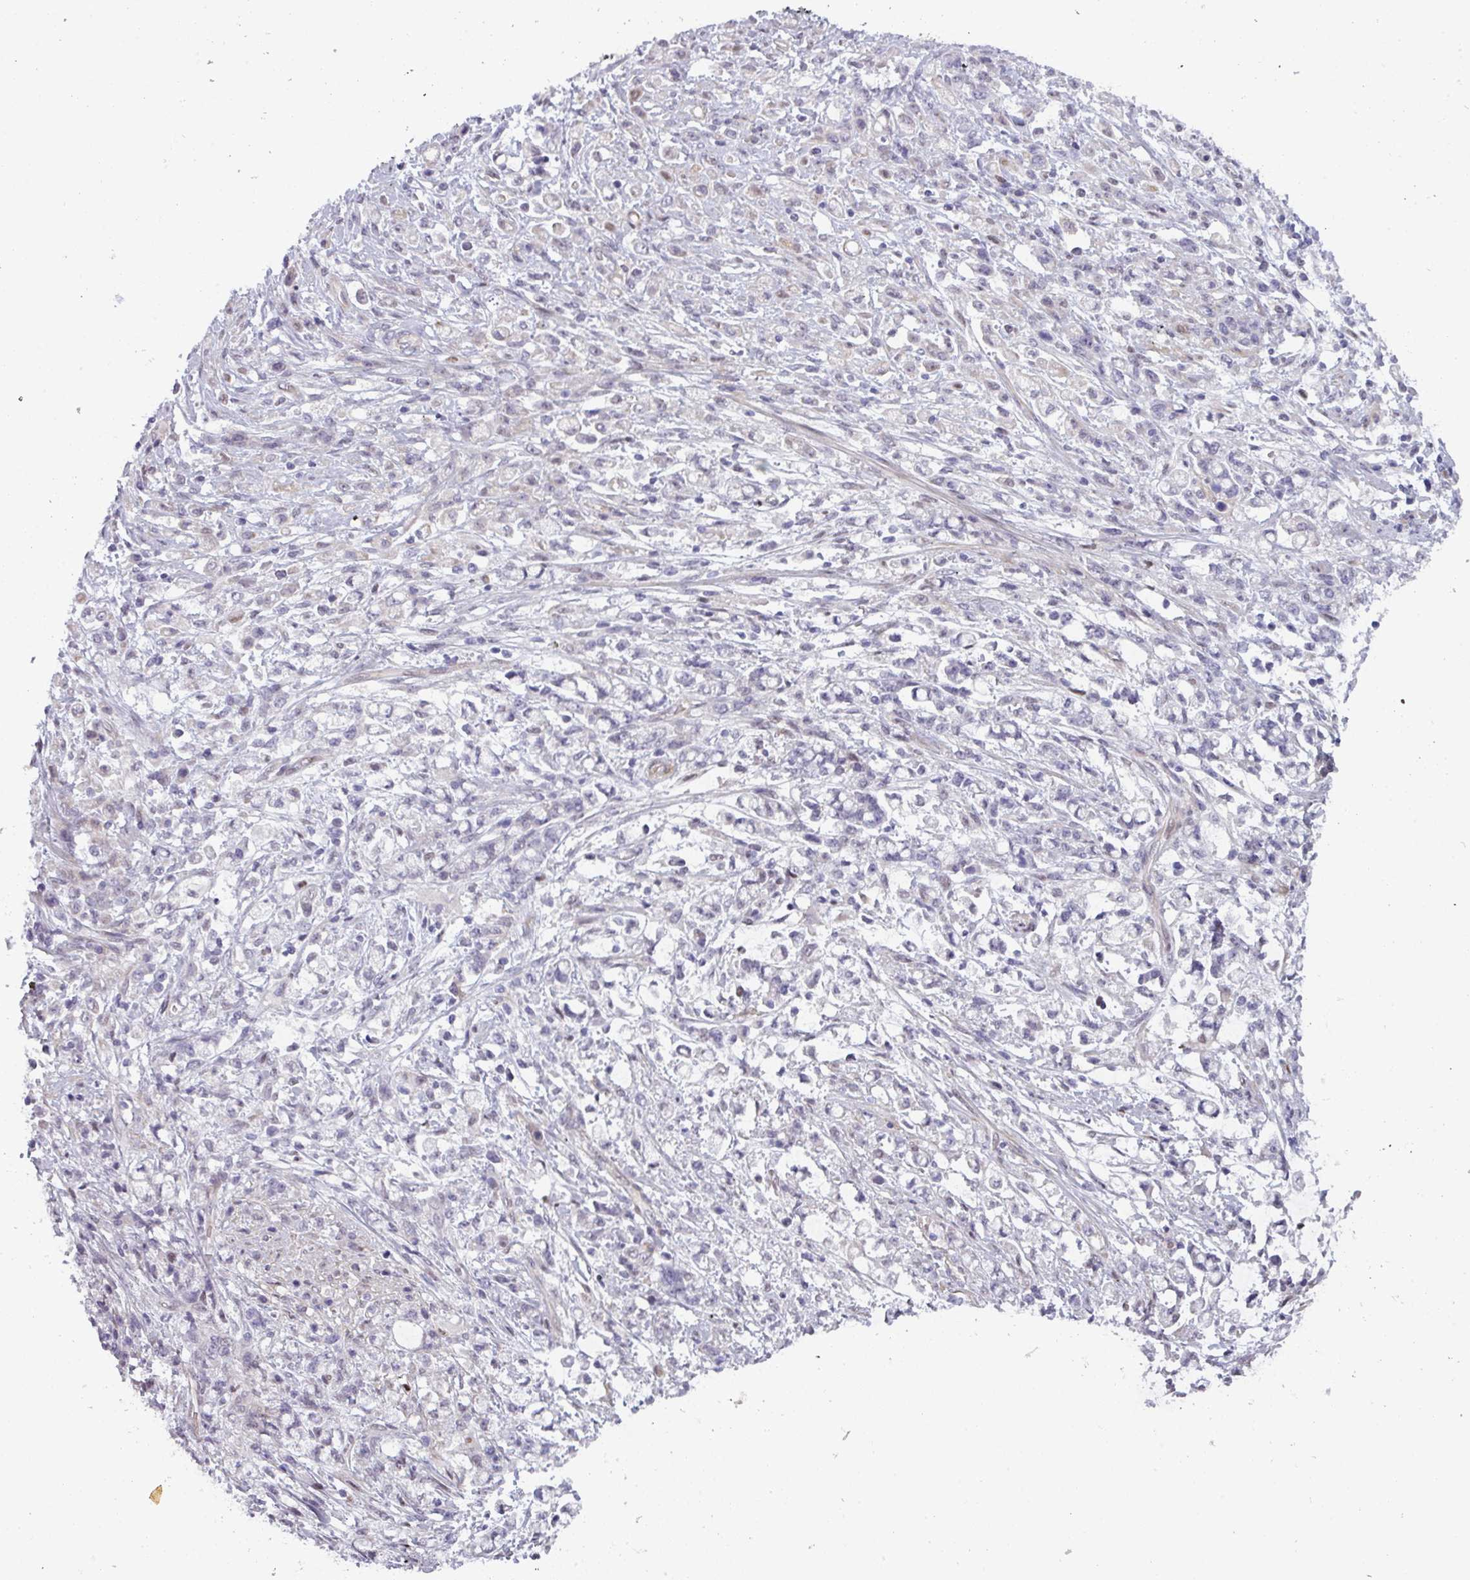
{"staining": {"intensity": "weak", "quantity": "<25%", "location": "cytoplasmic/membranous,nuclear"}, "tissue": "stomach cancer", "cell_type": "Tumor cells", "image_type": "cancer", "snomed": [{"axis": "morphology", "description": "Adenocarcinoma, NOS"}, {"axis": "topography", "description": "Stomach"}], "caption": "This is an IHC photomicrograph of human stomach cancer. There is no expression in tumor cells.", "gene": "PRAMEF12", "patient": {"sex": "female", "age": 60}}